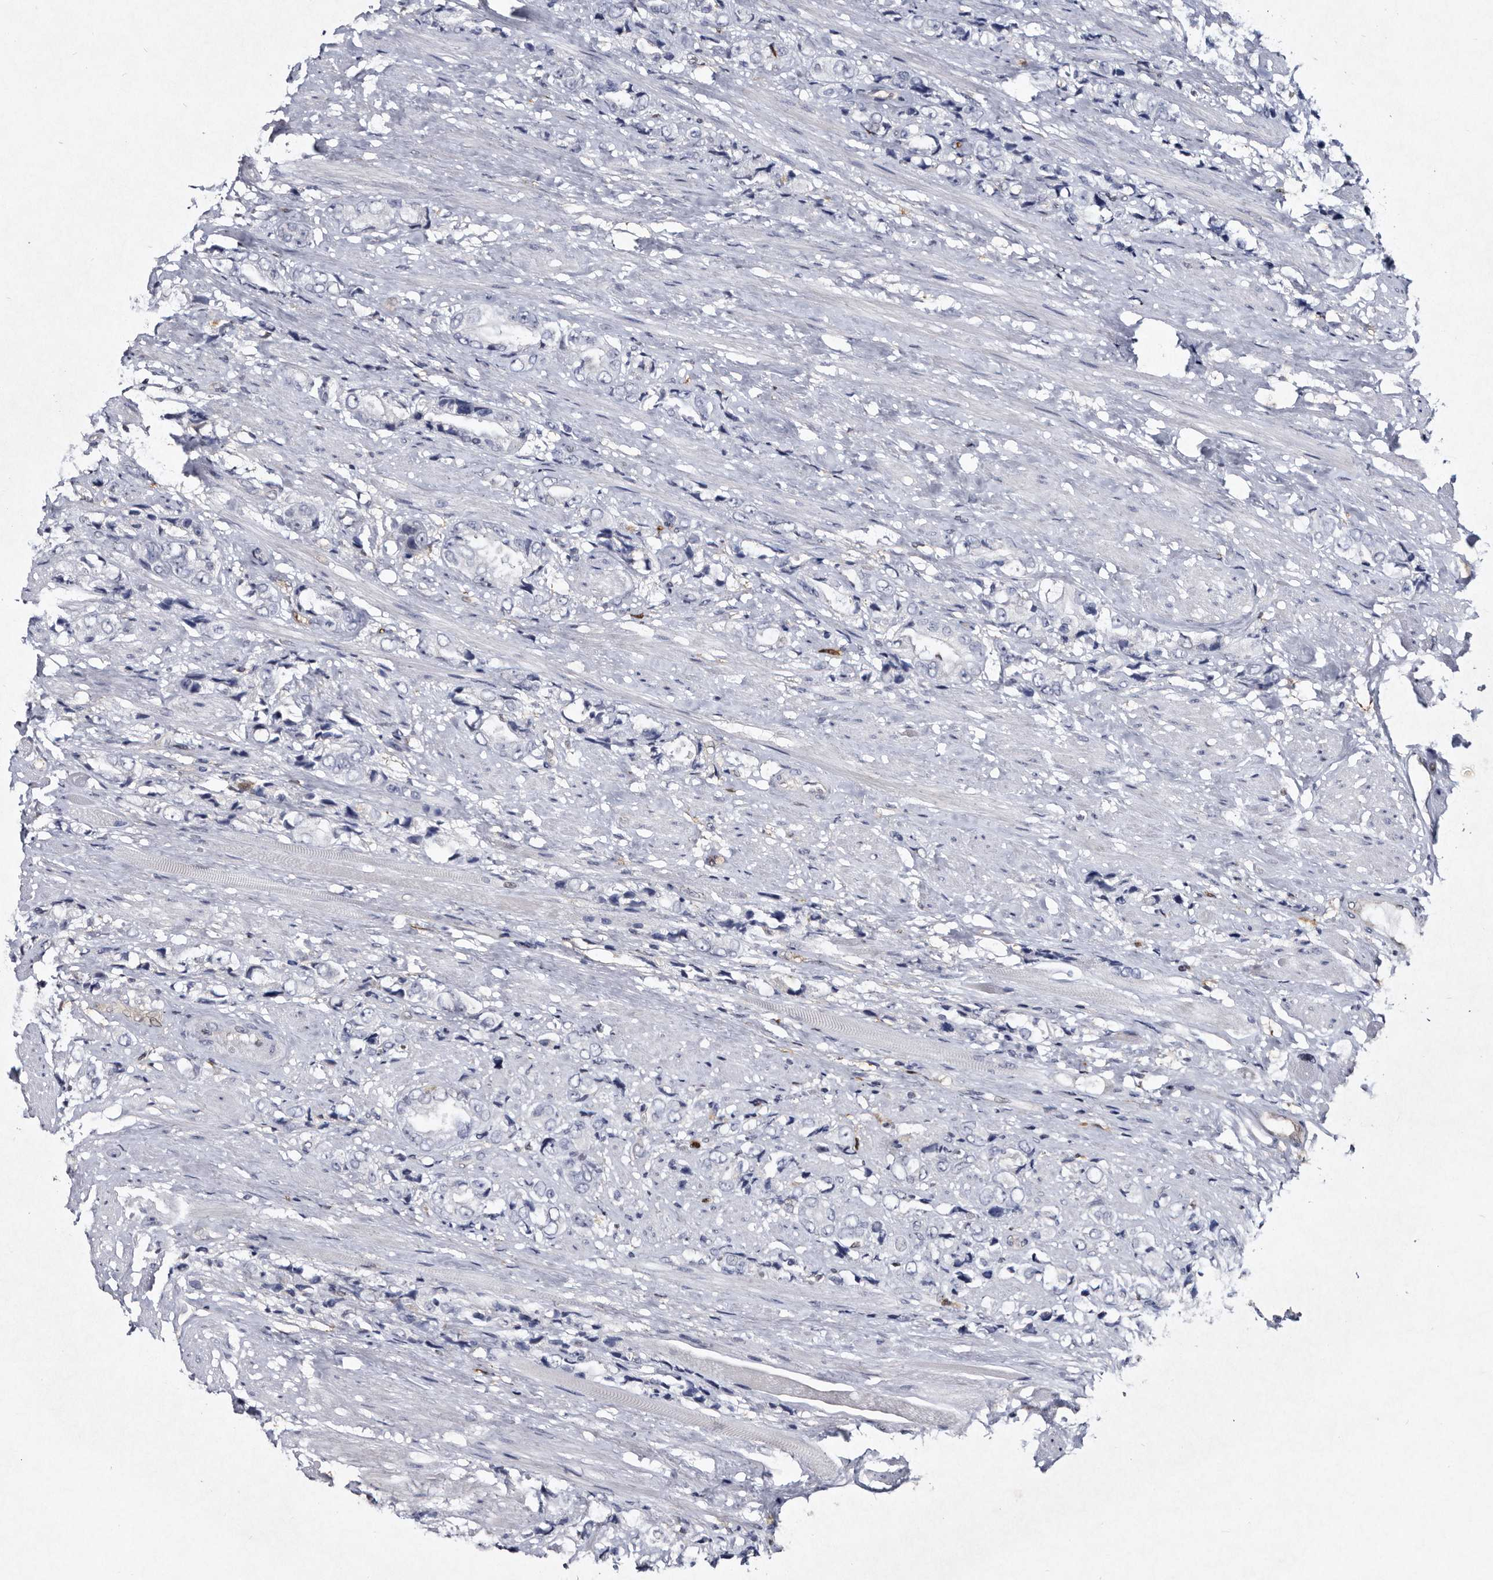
{"staining": {"intensity": "negative", "quantity": "none", "location": "none"}, "tissue": "prostate cancer", "cell_type": "Tumor cells", "image_type": "cancer", "snomed": [{"axis": "morphology", "description": "Adenocarcinoma, High grade"}, {"axis": "topography", "description": "Prostate"}], "caption": "The immunohistochemistry histopathology image has no significant expression in tumor cells of adenocarcinoma (high-grade) (prostate) tissue.", "gene": "SERPINB8", "patient": {"sex": "male", "age": 61}}